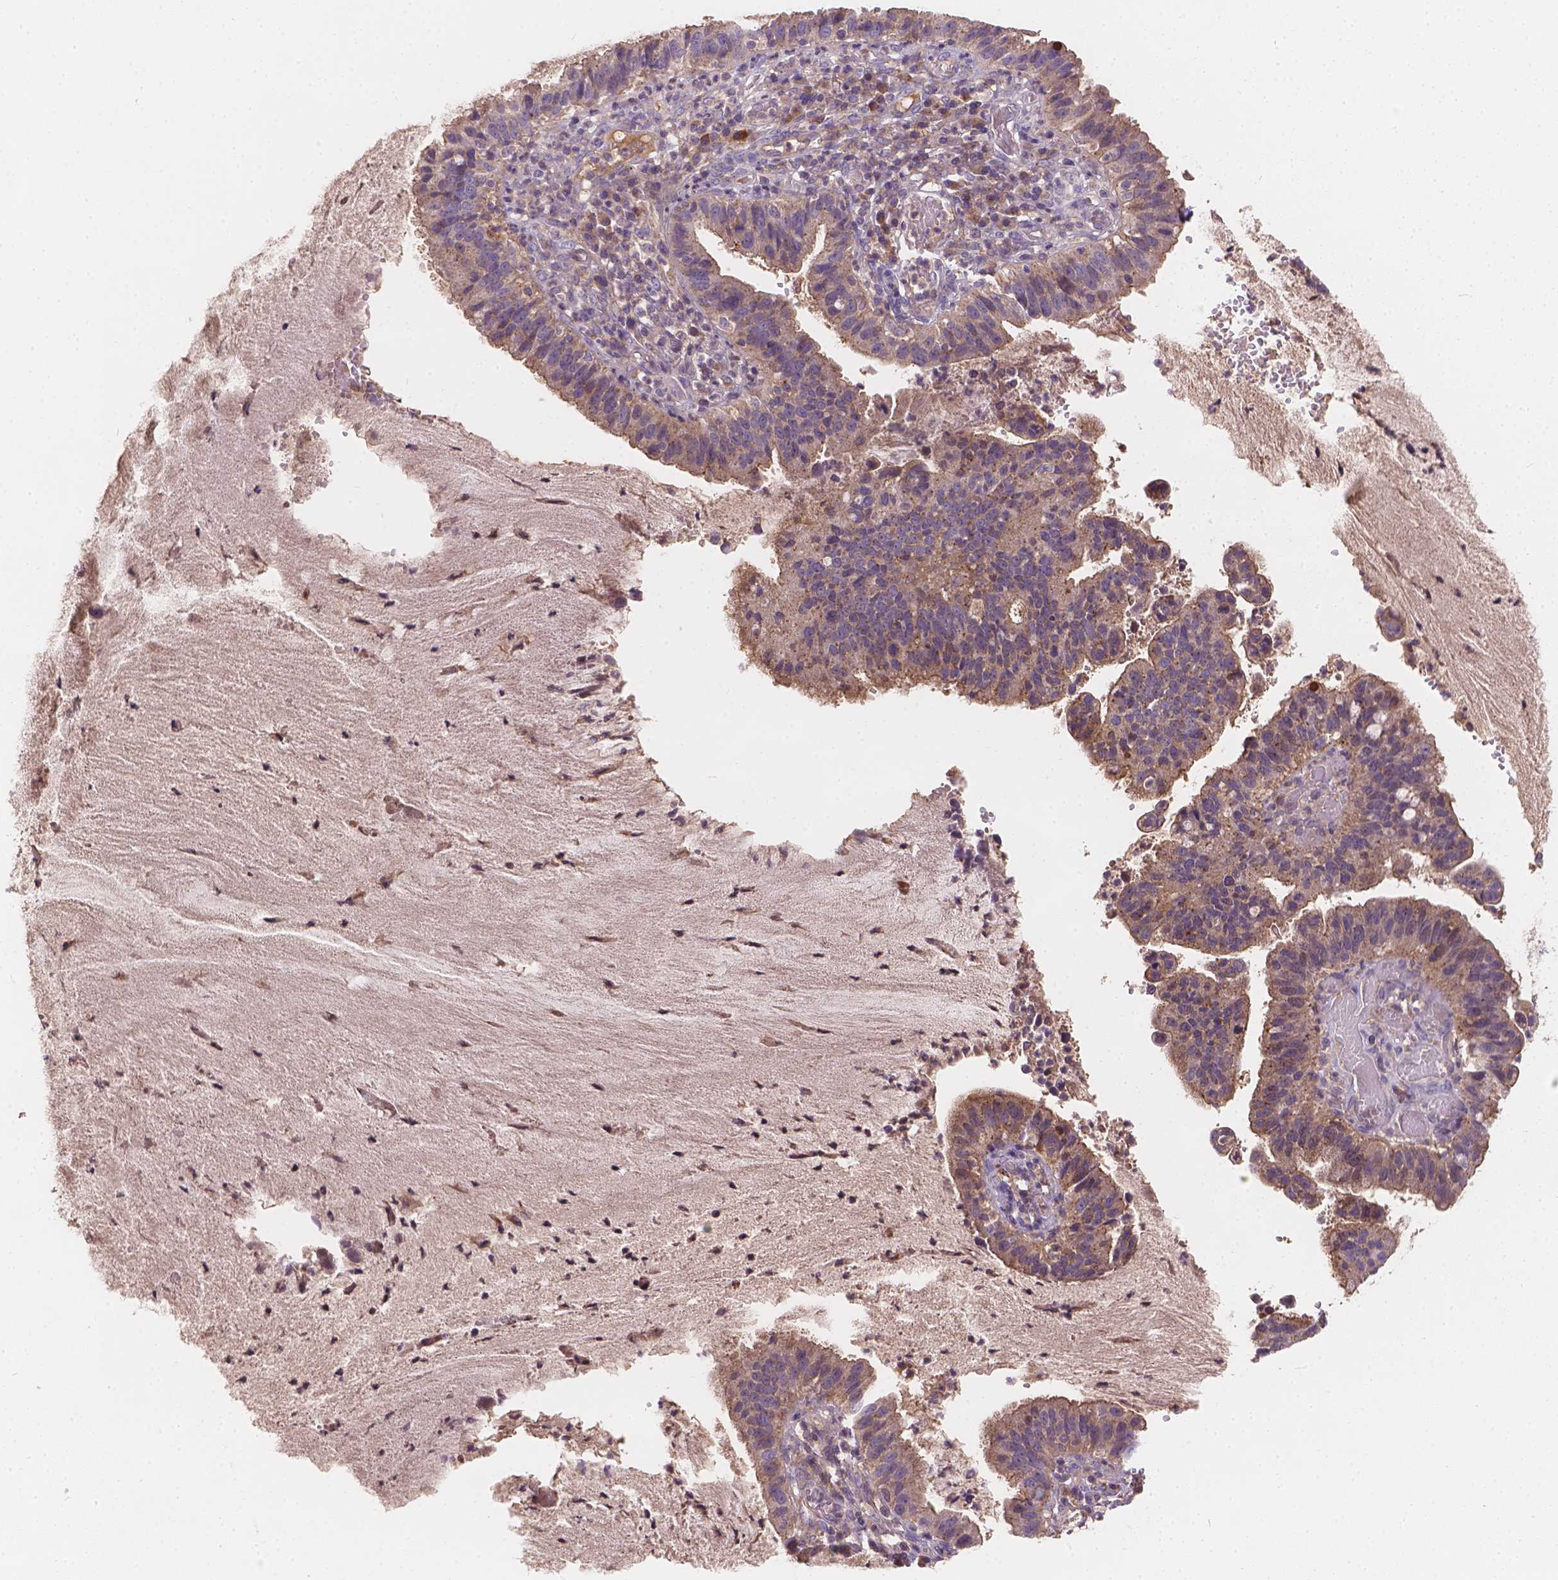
{"staining": {"intensity": "moderate", "quantity": ">75%", "location": "cytoplasmic/membranous"}, "tissue": "cervical cancer", "cell_type": "Tumor cells", "image_type": "cancer", "snomed": [{"axis": "morphology", "description": "Adenocarcinoma, NOS"}, {"axis": "topography", "description": "Cervix"}], "caption": "Cervical cancer (adenocarcinoma) stained with a brown dye reveals moderate cytoplasmic/membranous positive expression in approximately >75% of tumor cells.", "gene": "CDK10", "patient": {"sex": "female", "age": 34}}